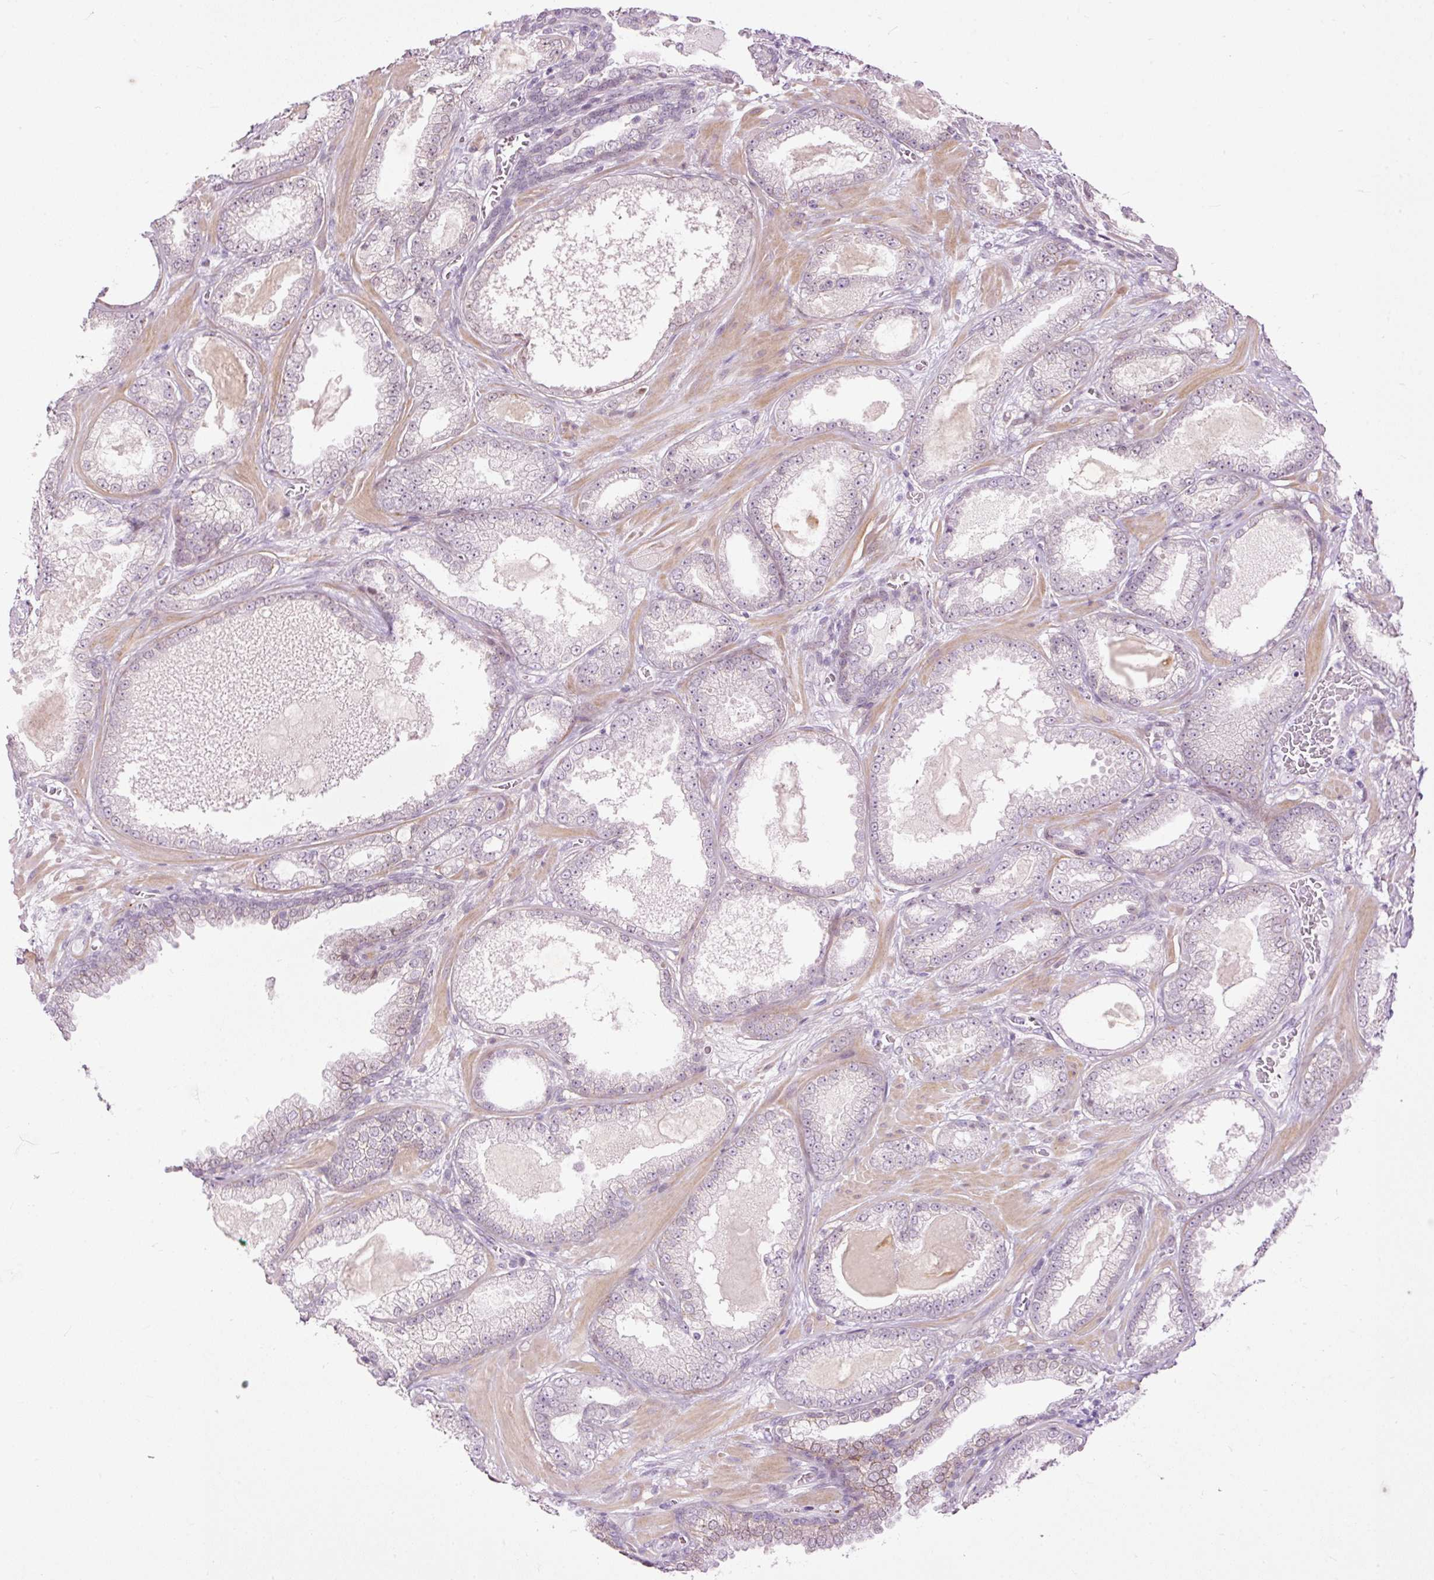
{"staining": {"intensity": "weak", "quantity": "<25%", "location": "cytoplasmic/membranous"}, "tissue": "prostate cancer", "cell_type": "Tumor cells", "image_type": "cancer", "snomed": [{"axis": "morphology", "description": "Adenocarcinoma, Low grade"}, {"axis": "topography", "description": "Prostate"}], "caption": "Prostate cancer stained for a protein using immunohistochemistry shows no expression tumor cells.", "gene": "FCRL4", "patient": {"sex": "male", "age": 57}}